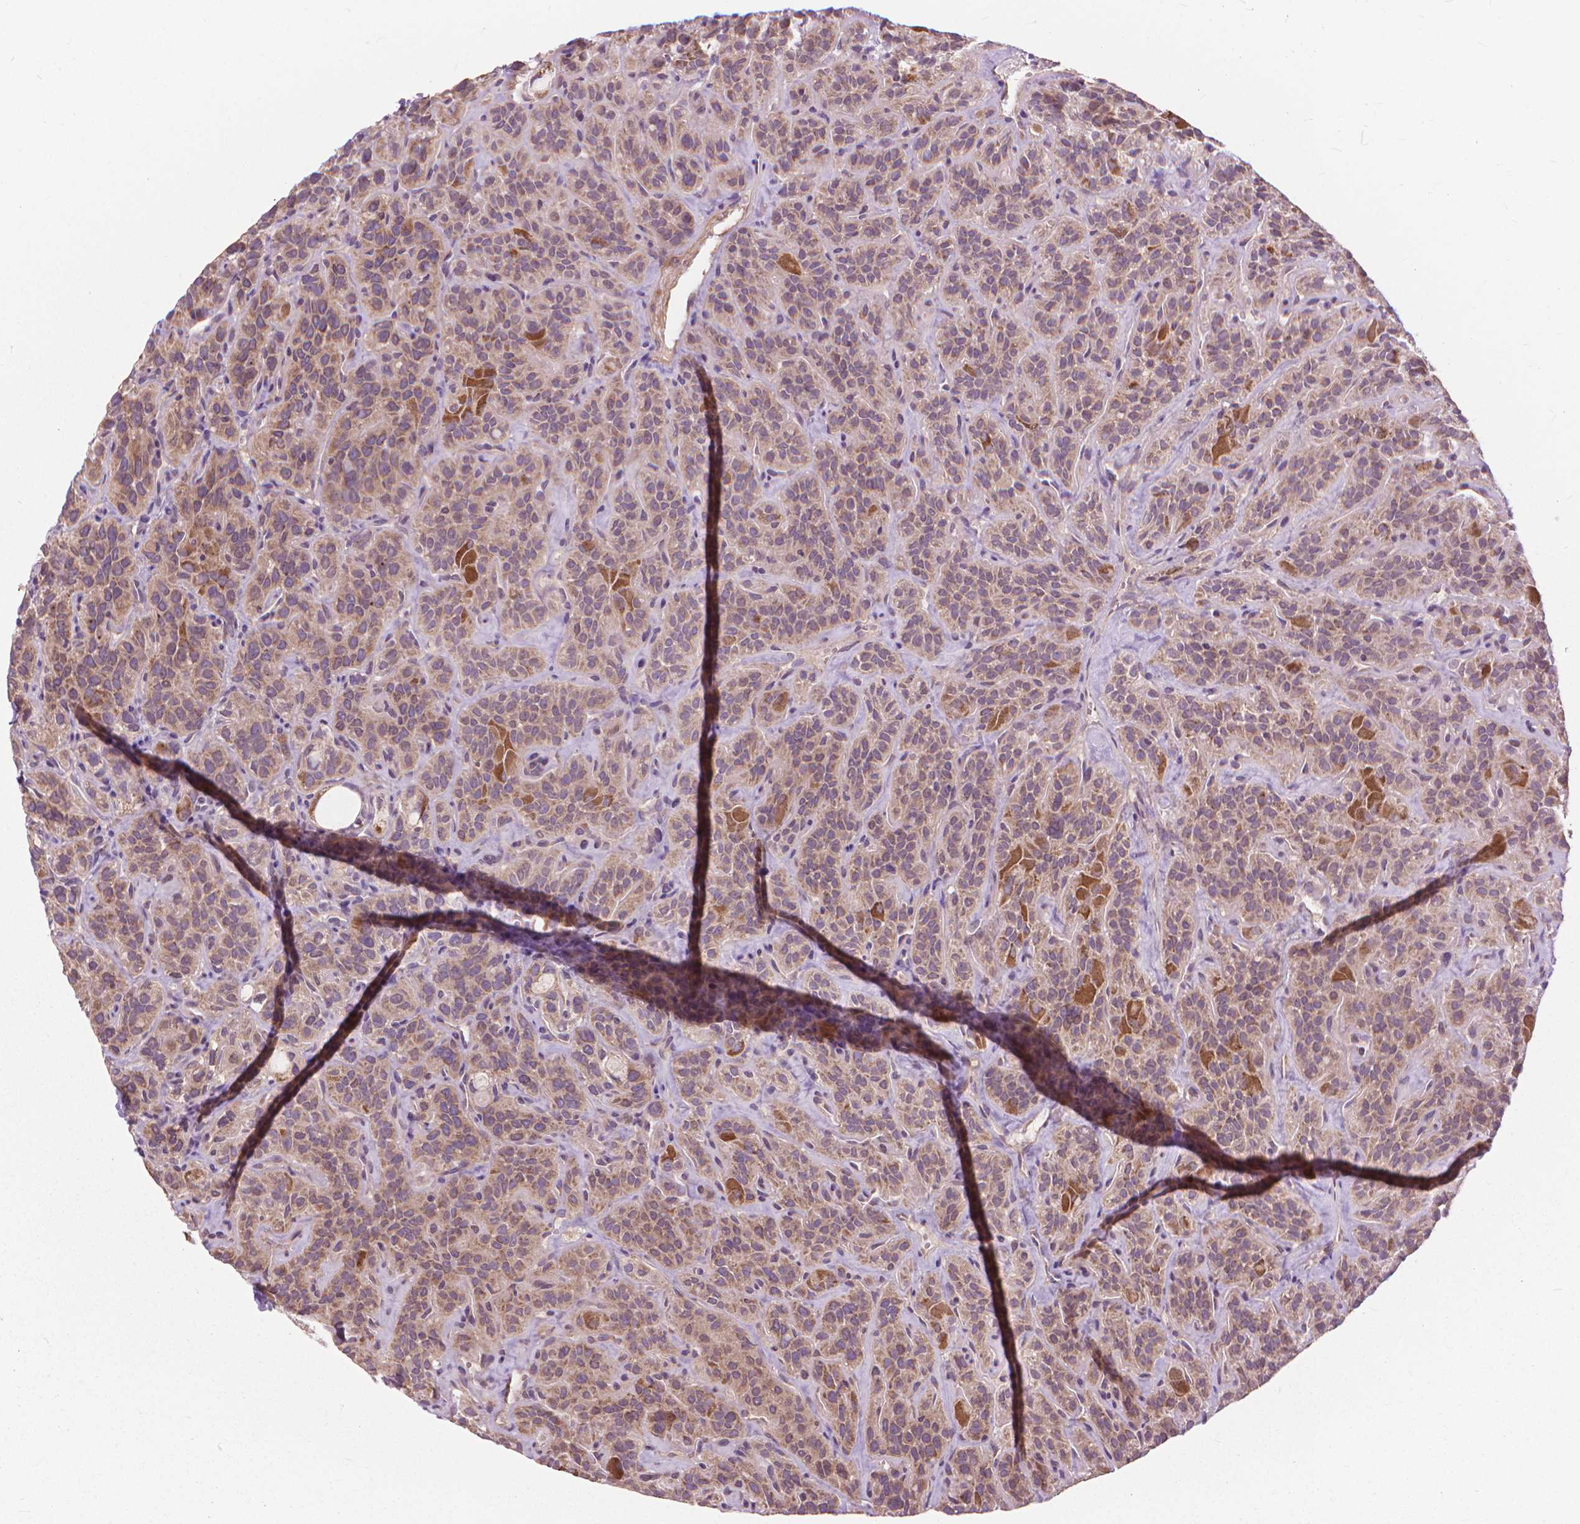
{"staining": {"intensity": "weak", "quantity": "25%-75%", "location": "cytoplasmic/membranous"}, "tissue": "thyroid cancer", "cell_type": "Tumor cells", "image_type": "cancer", "snomed": [{"axis": "morphology", "description": "Papillary adenocarcinoma, NOS"}, {"axis": "topography", "description": "Thyroid gland"}], "caption": "Protein staining of thyroid papillary adenocarcinoma tissue demonstrates weak cytoplasmic/membranous staining in about 25%-75% of tumor cells. (Brightfield microscopy of DAB IHC at high magnification).", "gene": "NUDT1", "patient": {"sex": "female", "age": 45}}